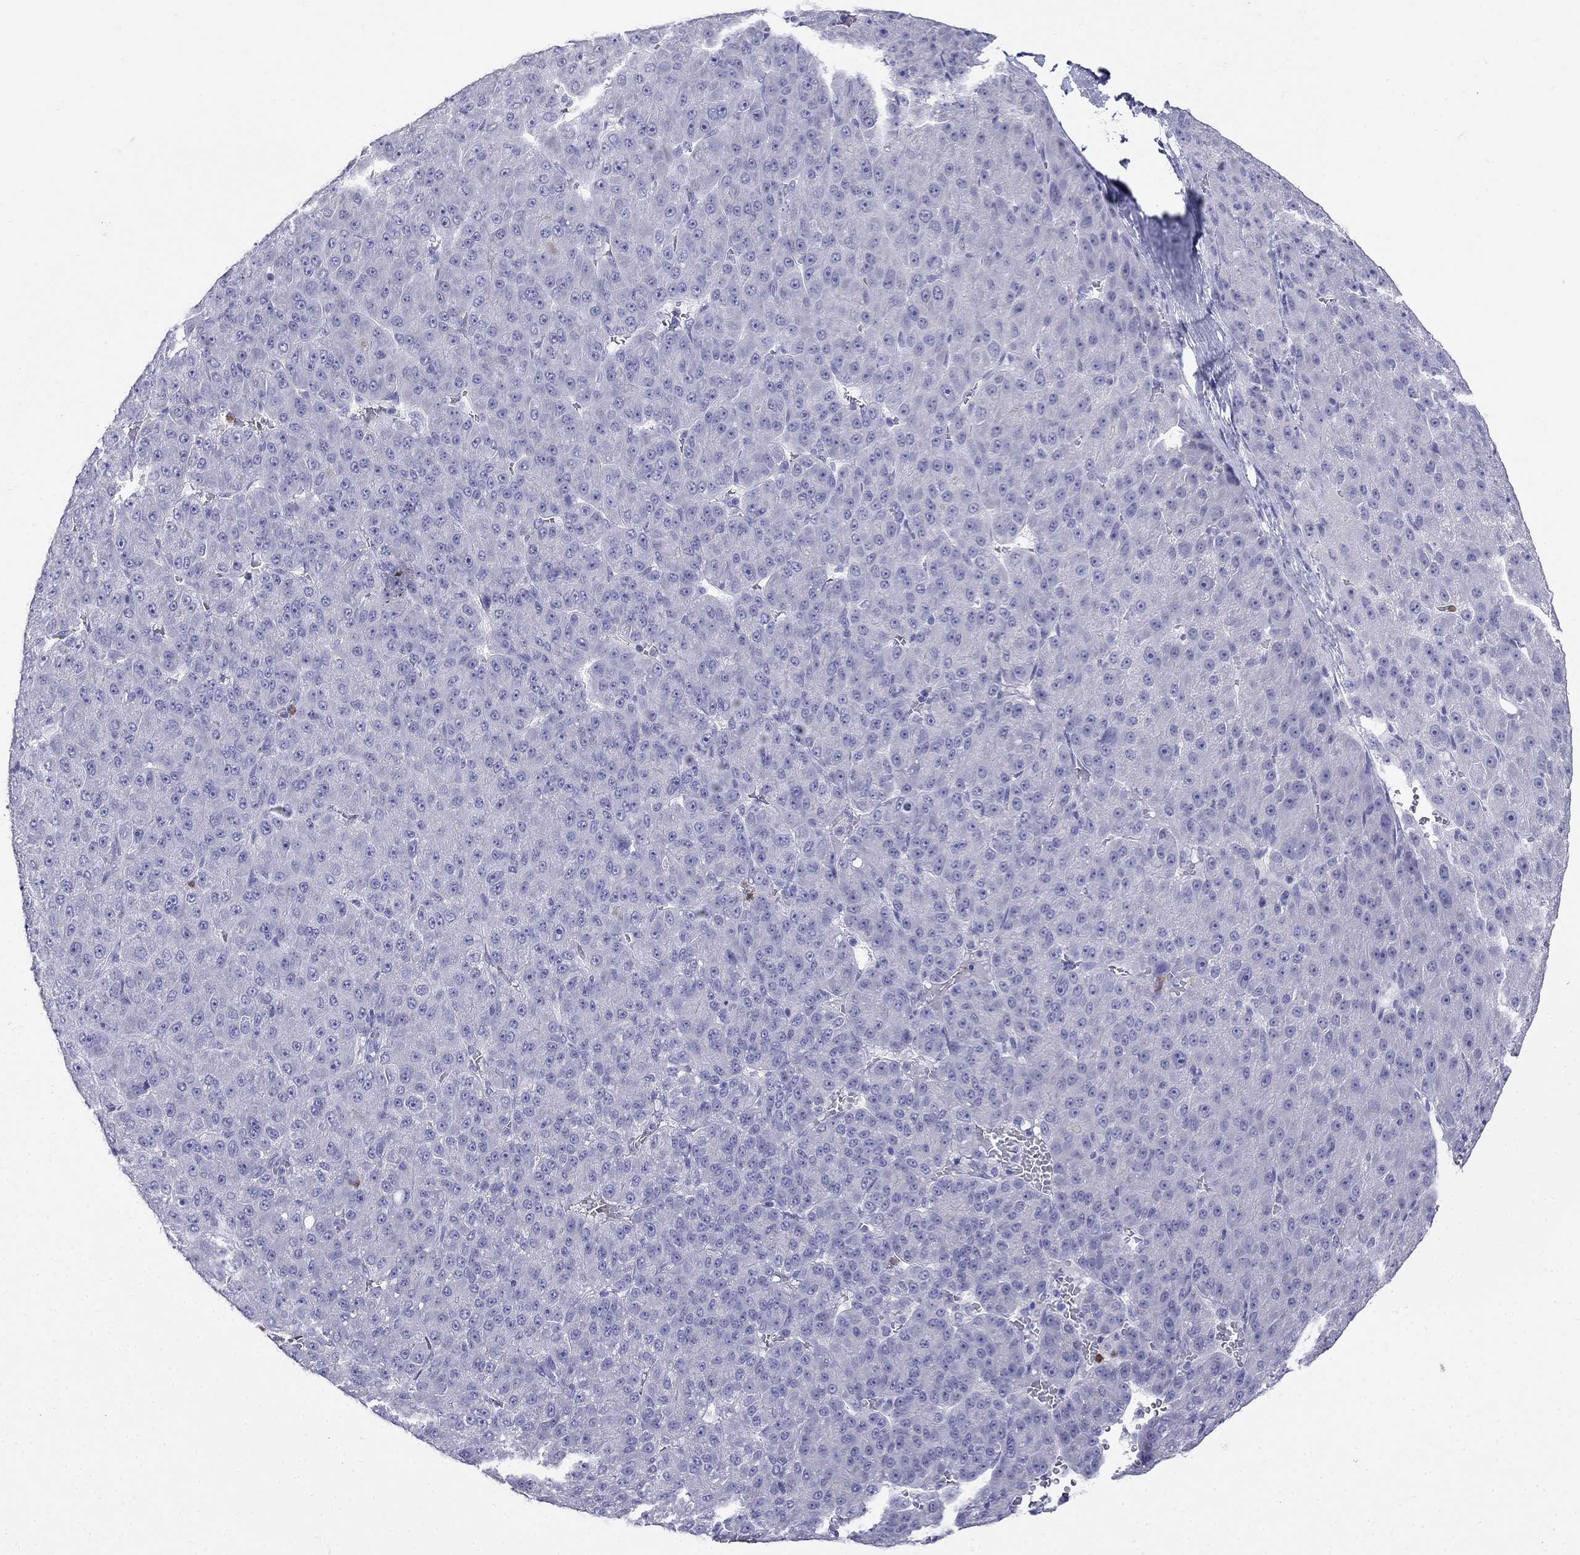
{"staining": {"intensity": "negative", "quantity": "none", "location": "none"}, "tissue": "liver cancer", "cell_type": "Tumor cells", "image_type": "cancer", "snomed": [{"axis": "morphology", "description": "Carcinoma, Hepatocellular, NOS"}, {"axis": "topography", "description": "Liver"}], "caption": "The IHC histopathology image has no significant expression in tumor cells of liver hepatocellular carcinoma tissue.", "gene": "PPP1R36", "patient": {"sex": "male", "age": 67}}